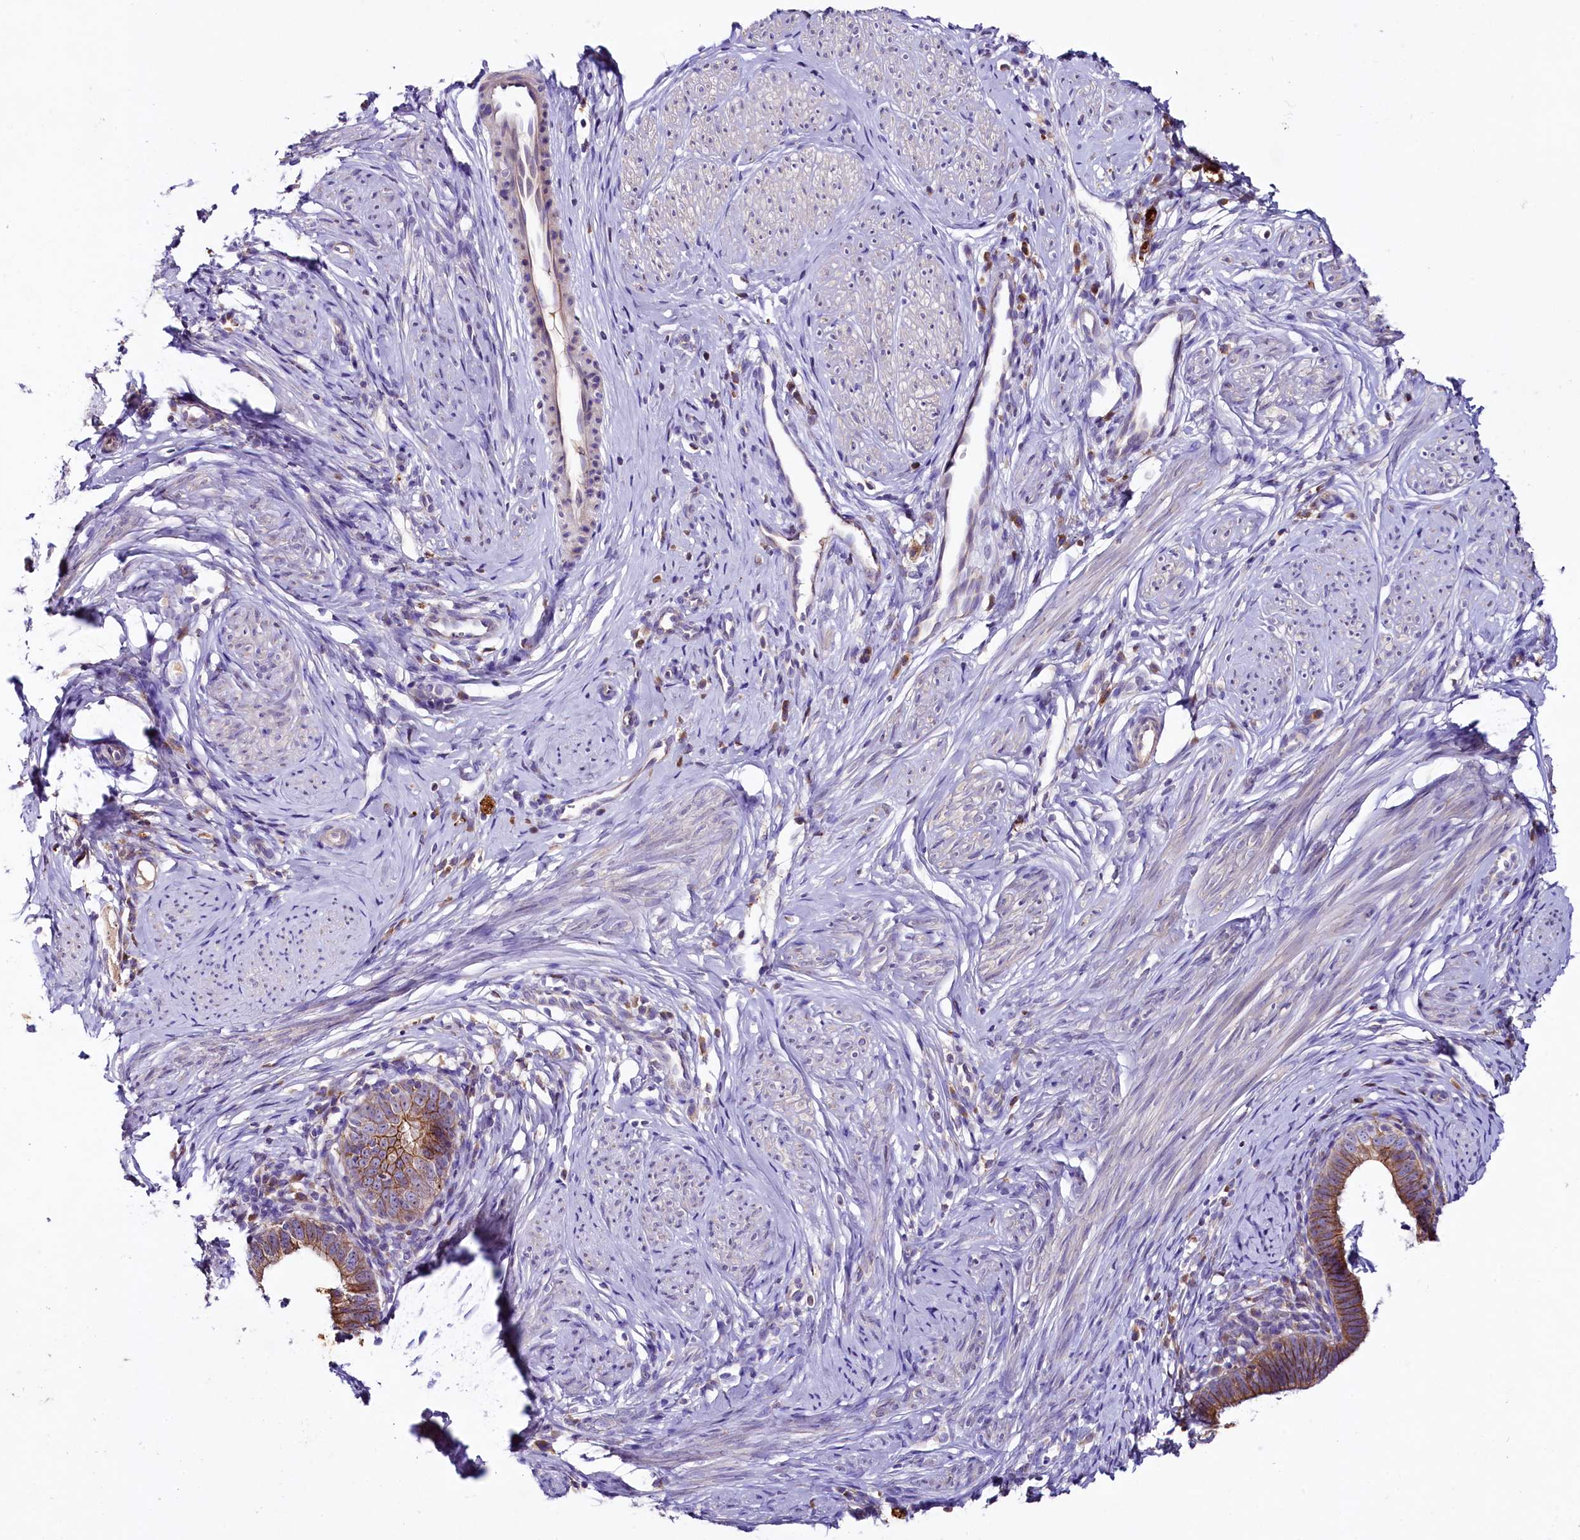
{"staining": {"intensity": "moderate", "quantity": ">75%", "location": "cytoplasmic/membranous"}, "tissue": "cervical cancer", "cell_type": "Tumor cells", "image_type": "cancer", "snomed": [{"axis": "morphology", "description": "Adenocarcinoma, NOS"}, {"axis": "topography", "description": "Cervix"}], "caption": "Immunohistochemical staining of human cervical adenocarcinoma displays medium levels of moderate cytoplasmic/membranous protein positivity in approximately >75% of tumor cells.", "gene": "SACM1L", "patient": {"sex": "female", "age": 36}}